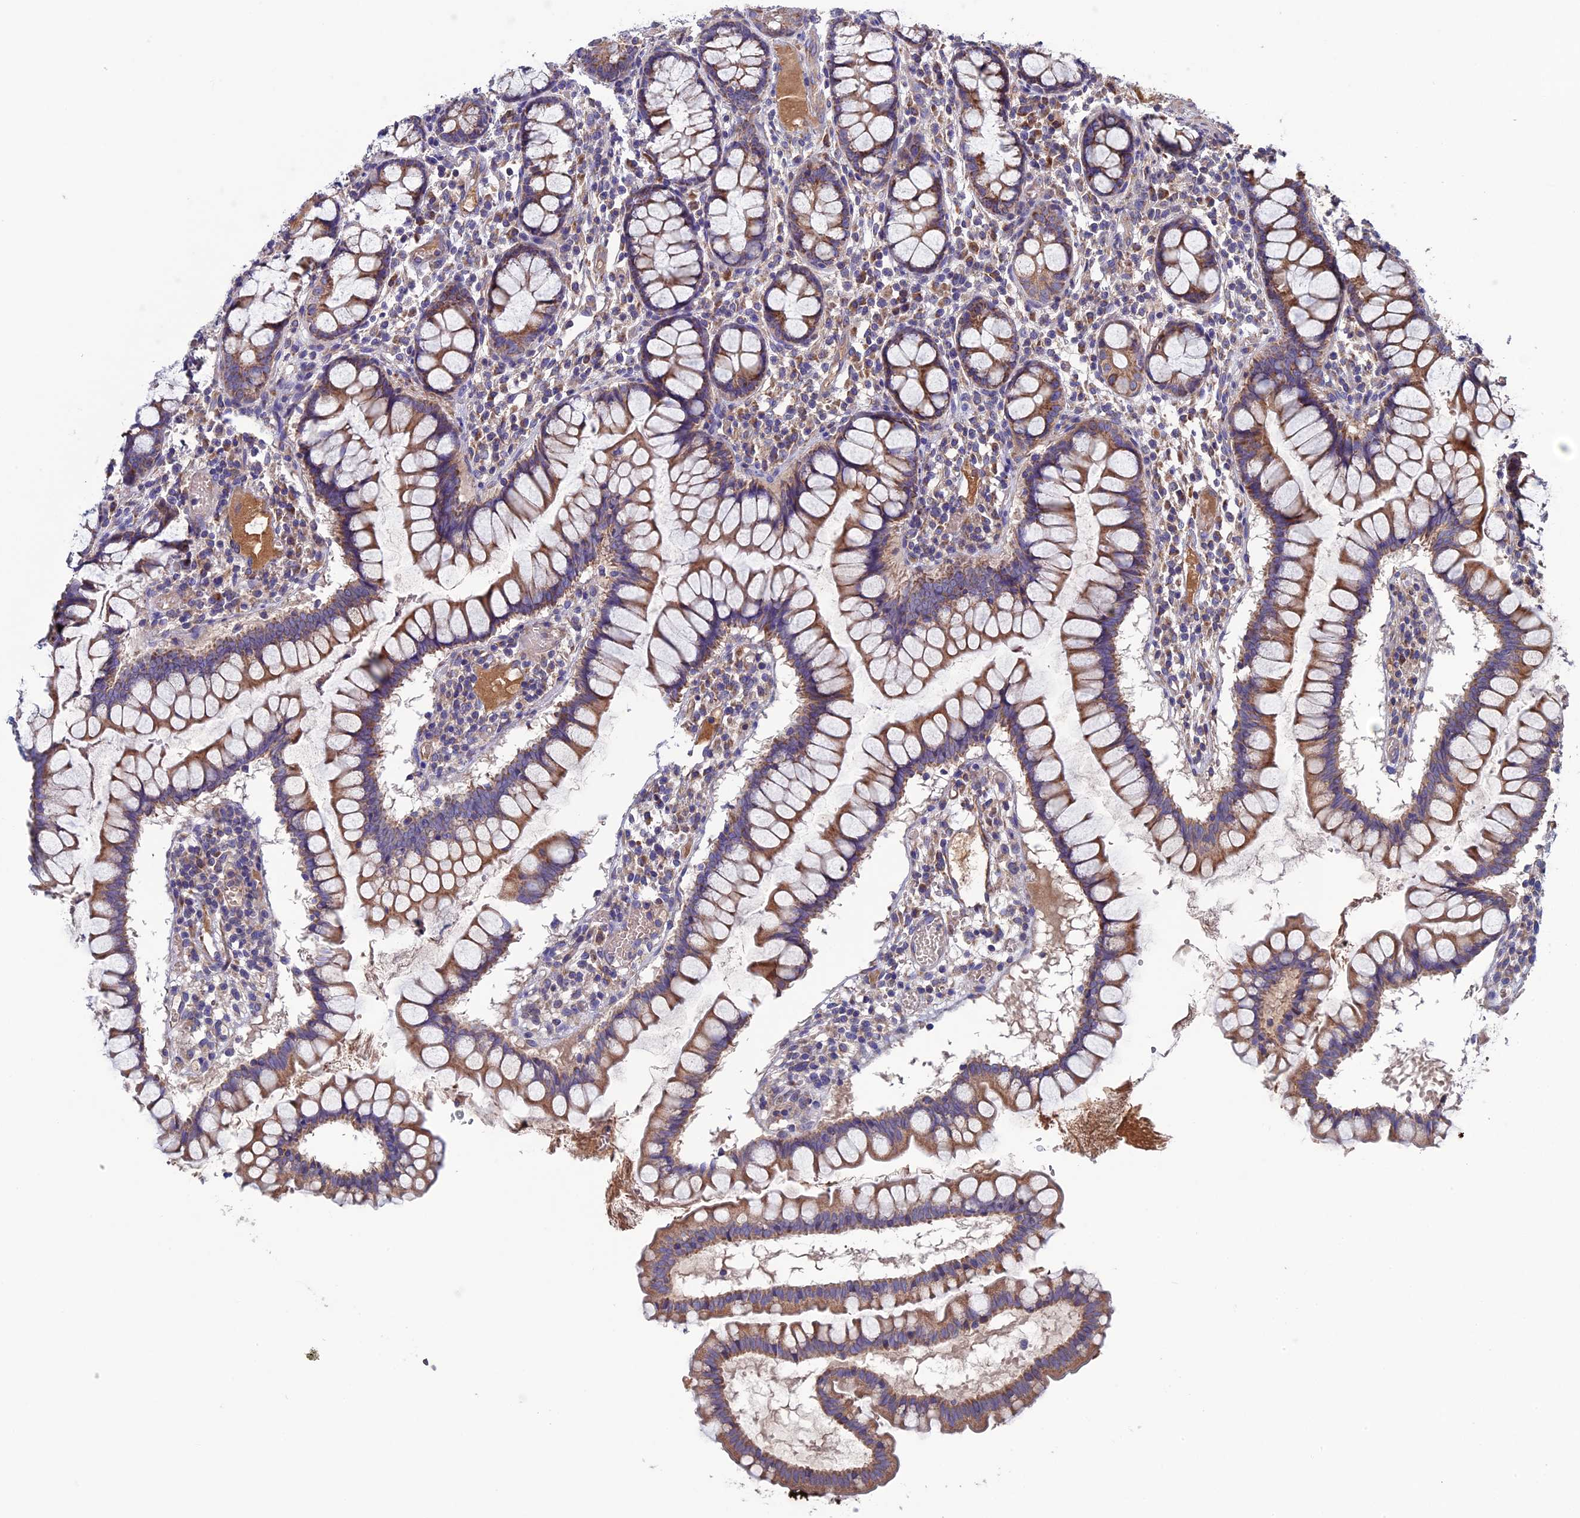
{"staining": {"intensity": "weak", "quantity": ">75%", "location": "cytoplasmic/membranous"}, "tissue": "colon", "cell_type": "Endothelial cells", "image_type": "normal", "snomed": [{"axis": "morphology", "description": "Normal tissue, NOS"}, {"axis": "morphology", "description": "Adenocarcinoma, NOS"}, {"axis": "topography", "description": "Colon"}], "caption": "Normal colon demonstrates weak cytoplasmic/membranous expression in about >75% of endothelial cells.", "gene": "SLC15A5", "patient": {"sex": "female", "age": 55}}